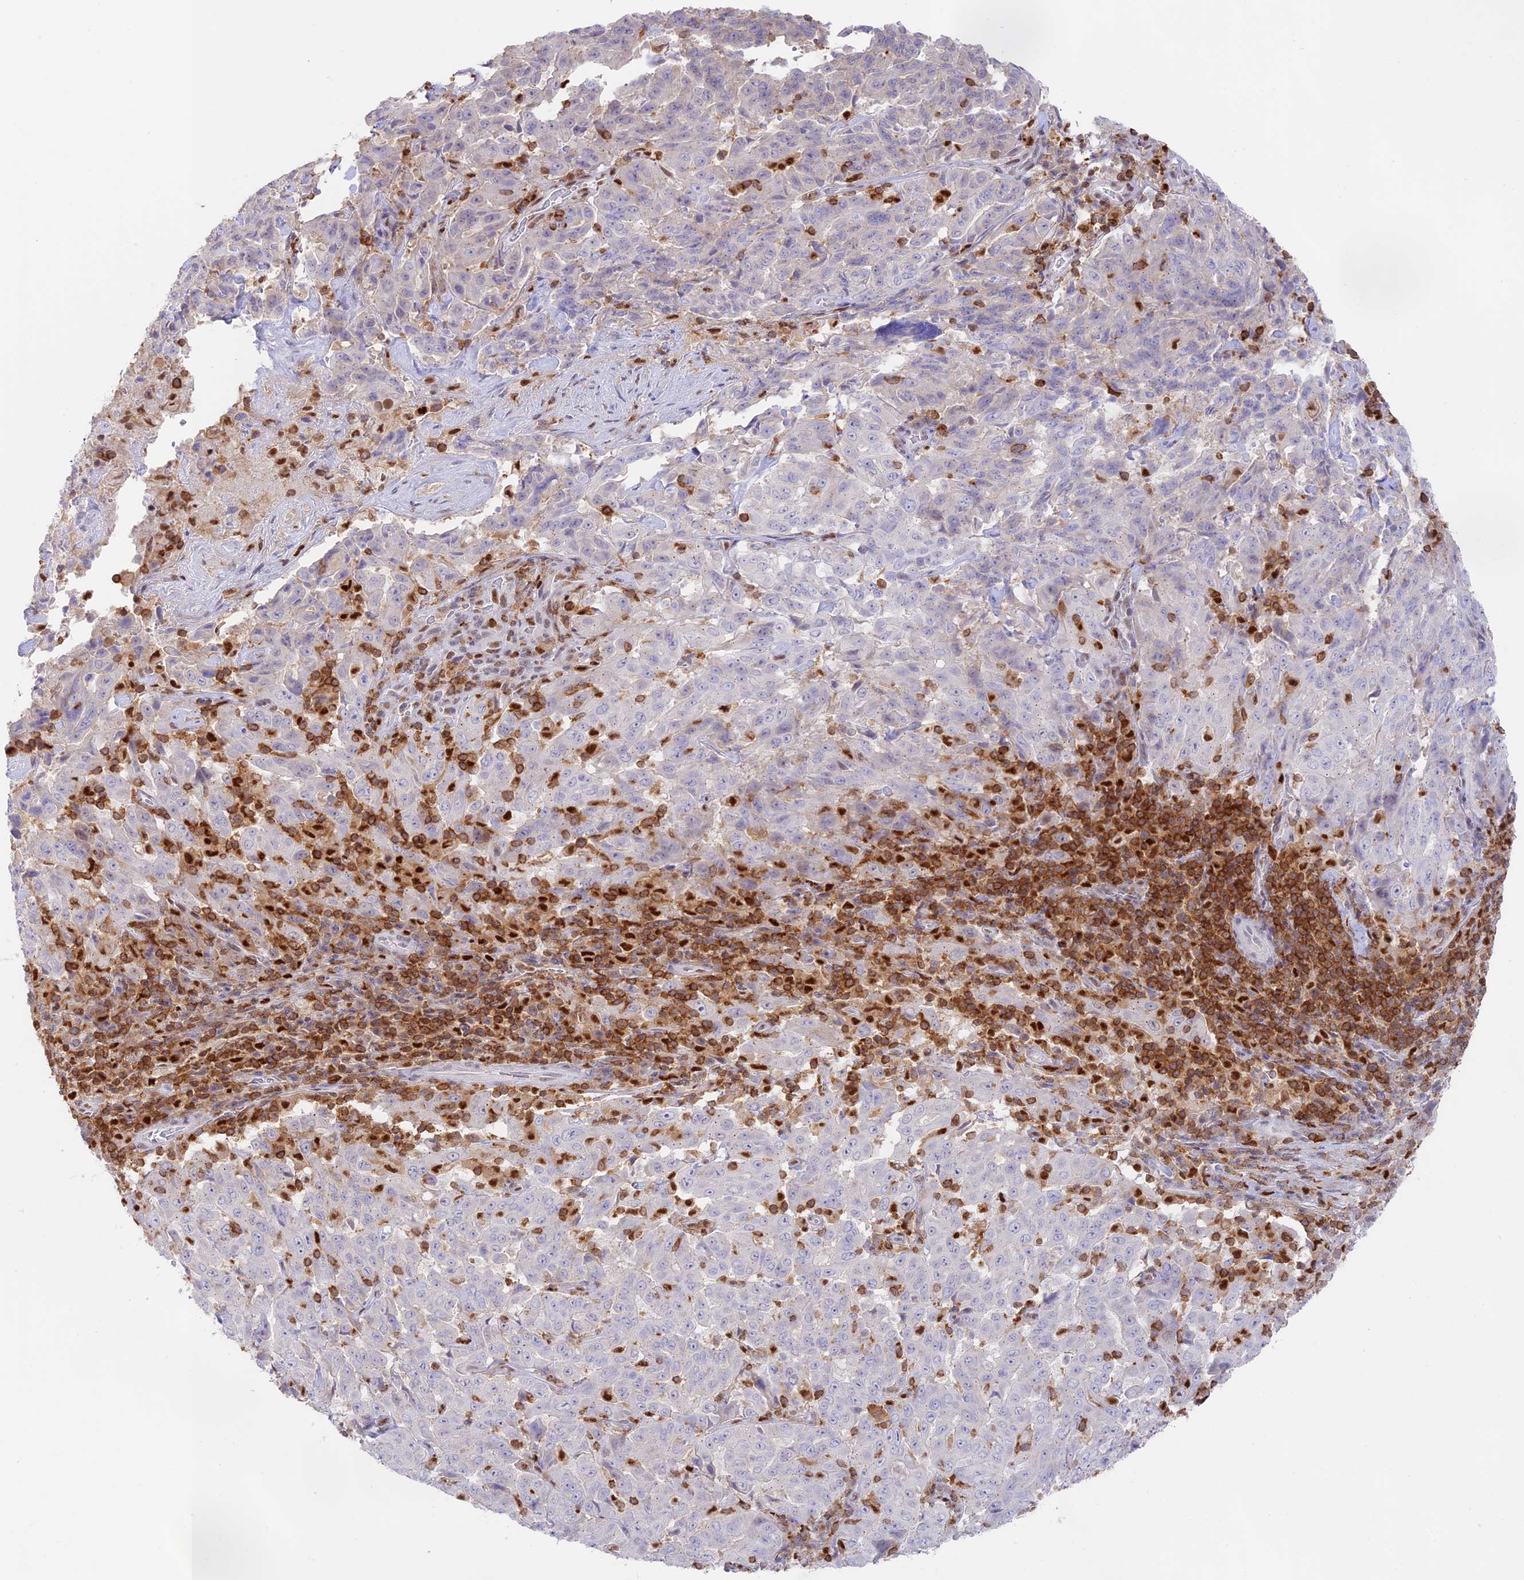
{"staining": {"intensity": "negative", "quantity": "none", "location": "none"}, "tissue": "pancreatic cancer", "cell_type": "Tumor cells", "image_type": "cancer", "snomed": [{"axis": "morphology", "description": "Adenocarcinoma, NOS"}, {"axis": "topography", "description": "Pancreas"}], "caption": "Immunohistochemistry (IHC) of human pancreatic adenocarcinoma displays no expression in tumor cells.", "gene": "DENND1C", "patient": {"sex": "male", "age": 63}}